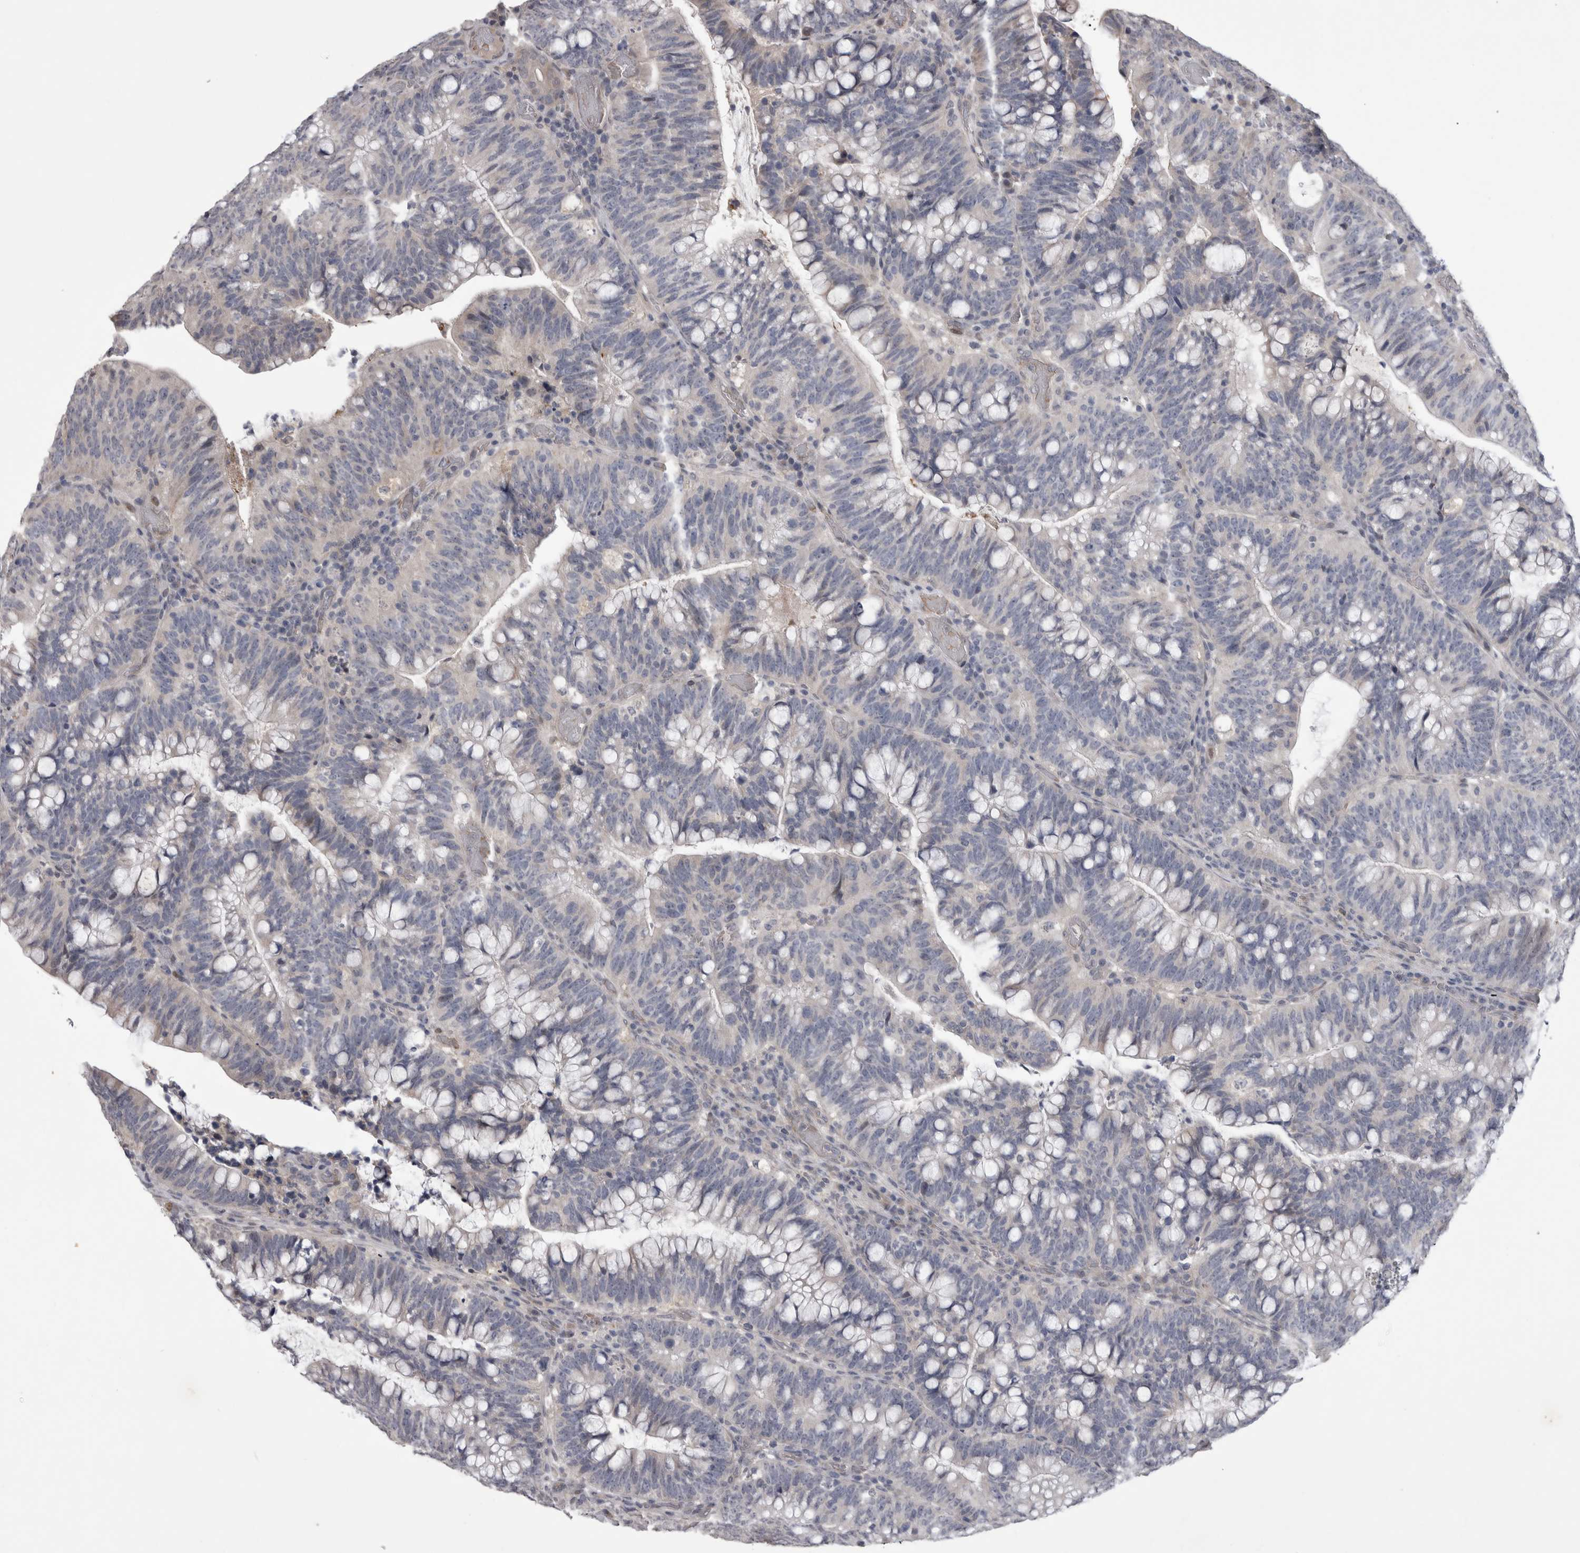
{"staining": {"intensity": "negative", "quantity": "none", "location": "none"}, "tissue": "colorectal cancer", "cell_type": "Tumor cells", "image_type": "cancer", "snomed": [{"axis": "morphology", "description": "Adenocarcinoma, NOS"}, {"axis": "topography", "description": "Colon"}], "caption": "High magnification brightfield microscopy of colorectal cancer stained with DAB (brown) and counterstained with hematoxylin (blue): tumor cells show no significant expression.", "gene": "IFI44", "patient": {"sex": "female", "age": 66}}